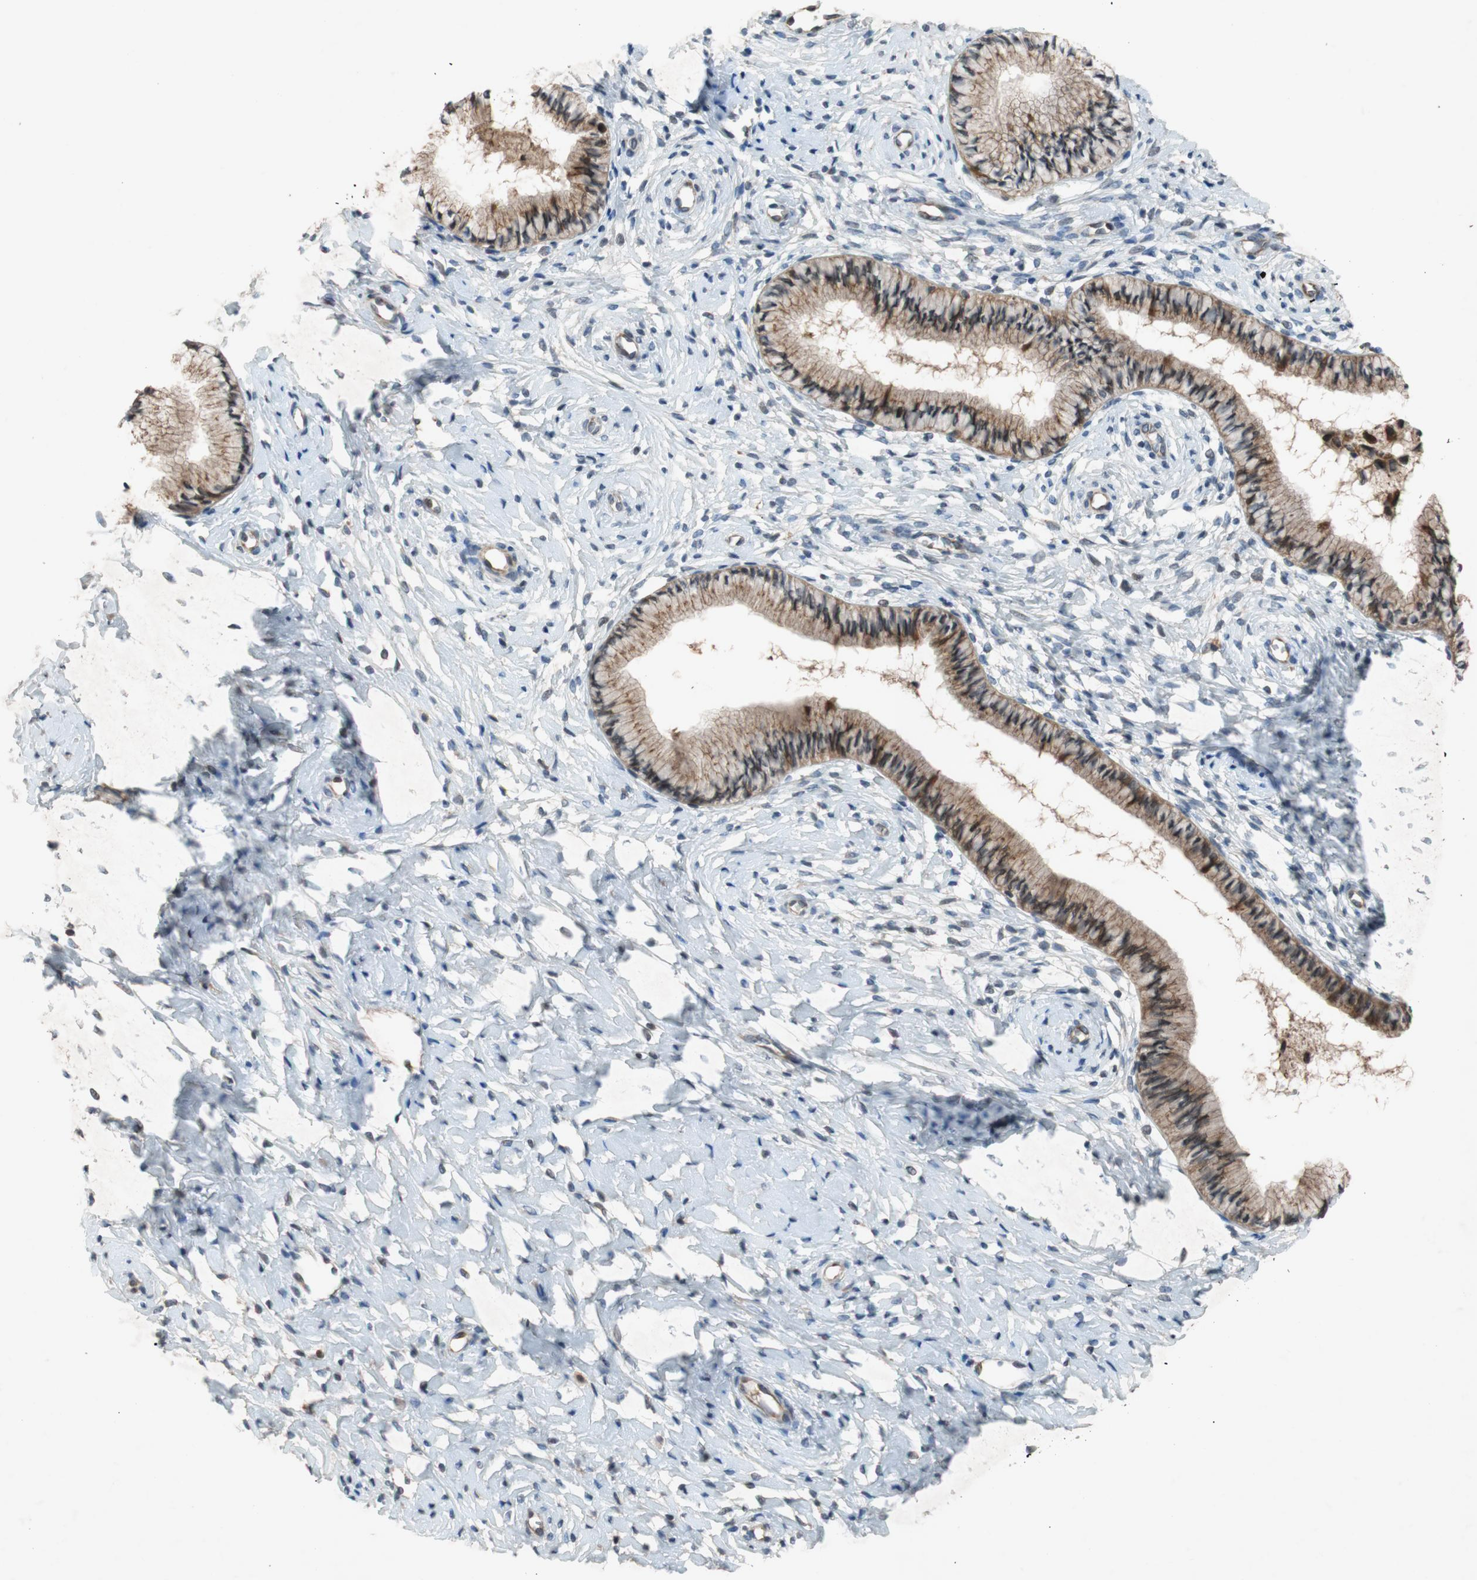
{"staining": {"intensity": "moderate", "quantity": ">75%", "location": "cytoplasmic/membranous"}, "tissue": "cervix", "cell_type": "Glandular cells", "image_type": "normal", "snomed": [{"axis": "morphology", "description": "Normal tissue, NOS"}, {"axis": "topography", "description": "Cervix"}], "caption": "Immunohistochemical staining of unremarkable human cervix displays medium levels of moderate cytoplasmic/membranous expression in approximately >75% of glandular cells.", "gene": "ATP2C1", "patient": {"sex": "female", "age": 46}}